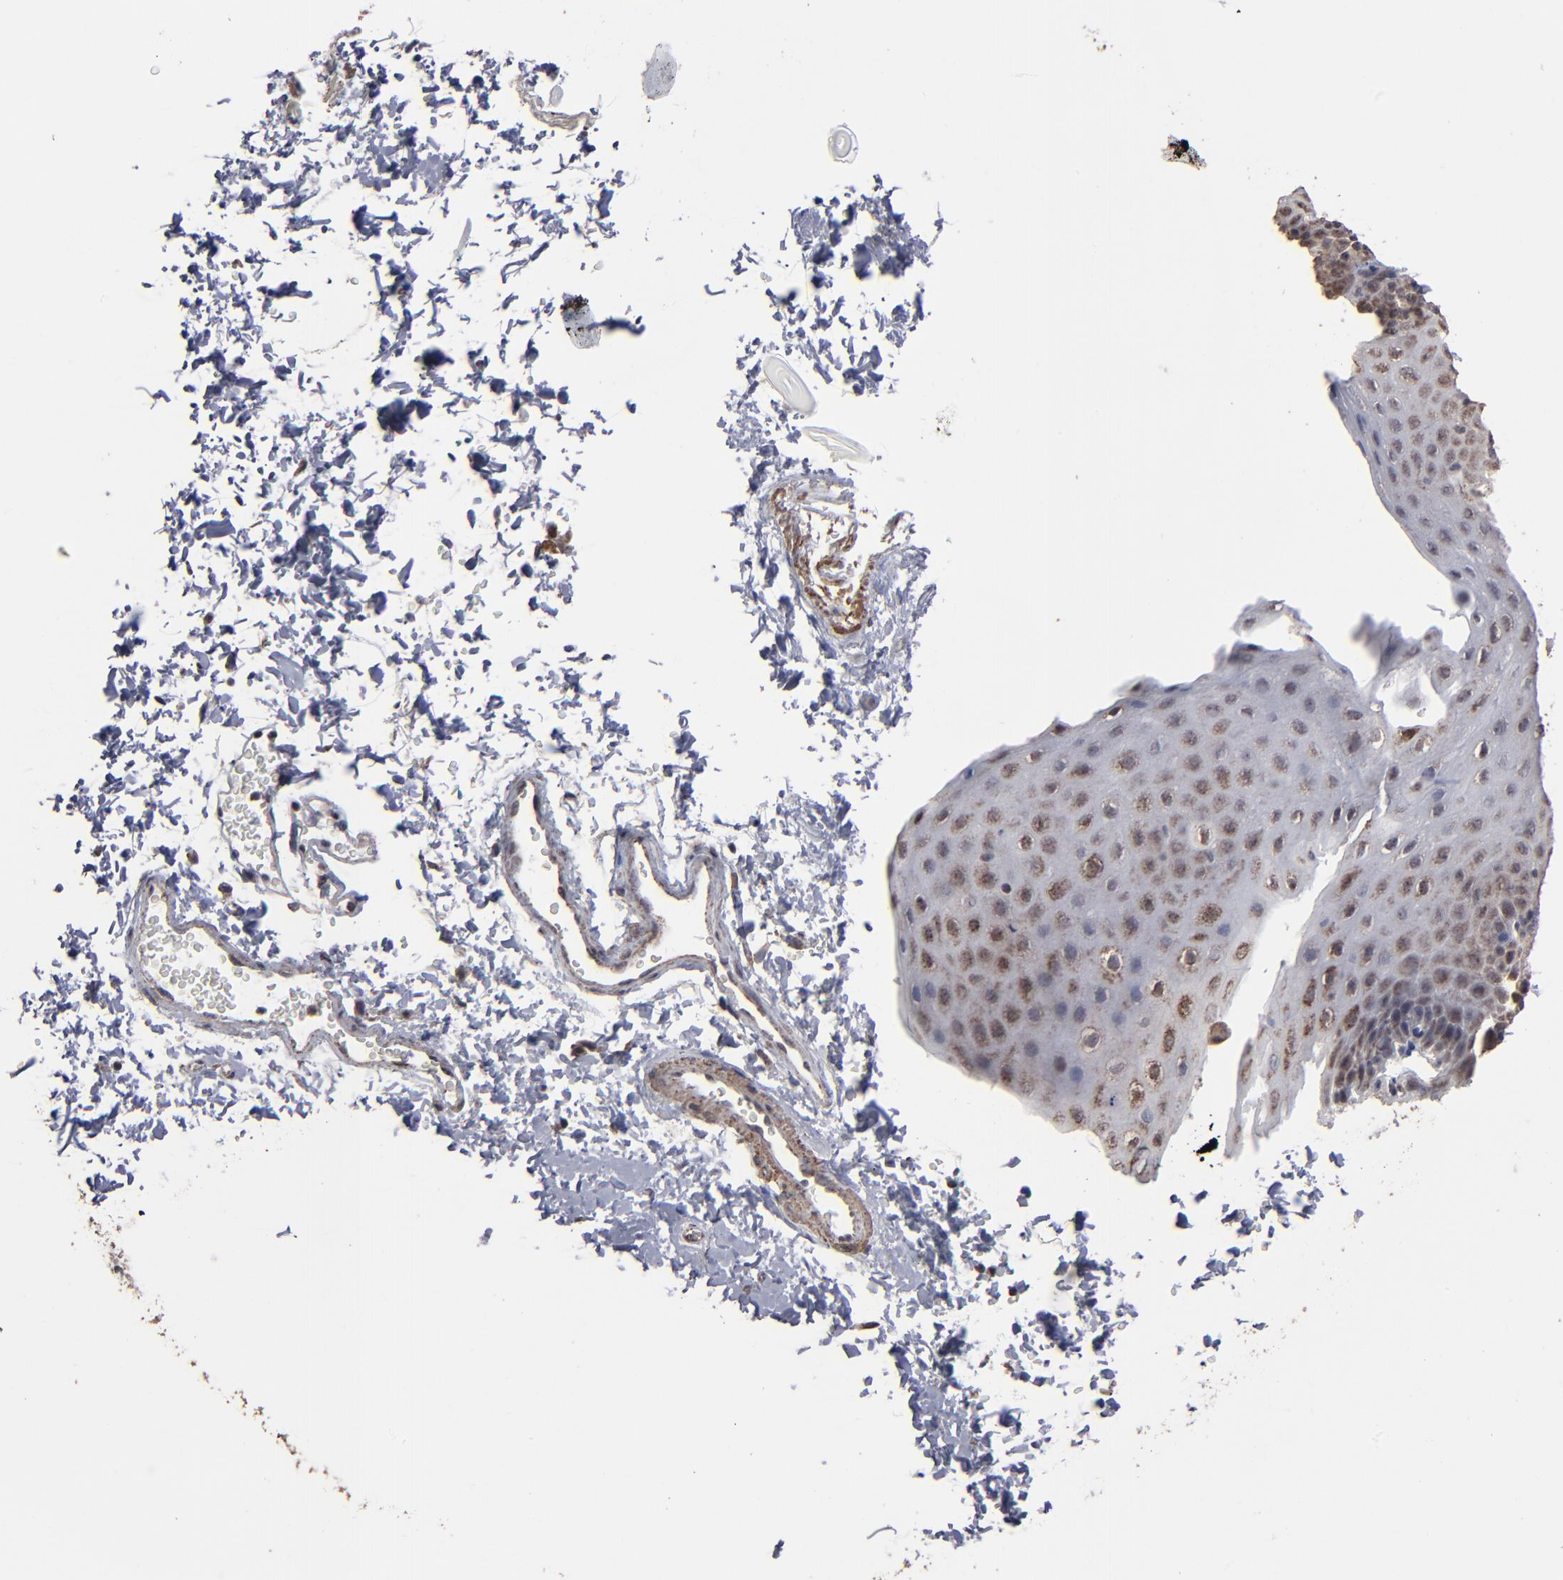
{"staining": {"intensity": "moderate", "quantity": "25%-75%", "location": "cytoplasmic/membranous"}, "tissue": "esophagus", "cell_type": "Squamous epithelial cells", "image_type": "normal", "snomed": [{"axis": "morphology", "description": "Normal tissue, NOS"}, {"axis": "topography", "description": "Esophagus"}], "caption": "Protein expression by immunohistochemistry (IHC) shows moderate cytoplasmic/membranous positivity in about 25%-75% of squamous epithelial cells in unremarkable esophagus. (Brightfield microscopy of DAB IHC at high magnification).", "gene": "BNIP3", "patient": {"sex": "female", "age": 61}}